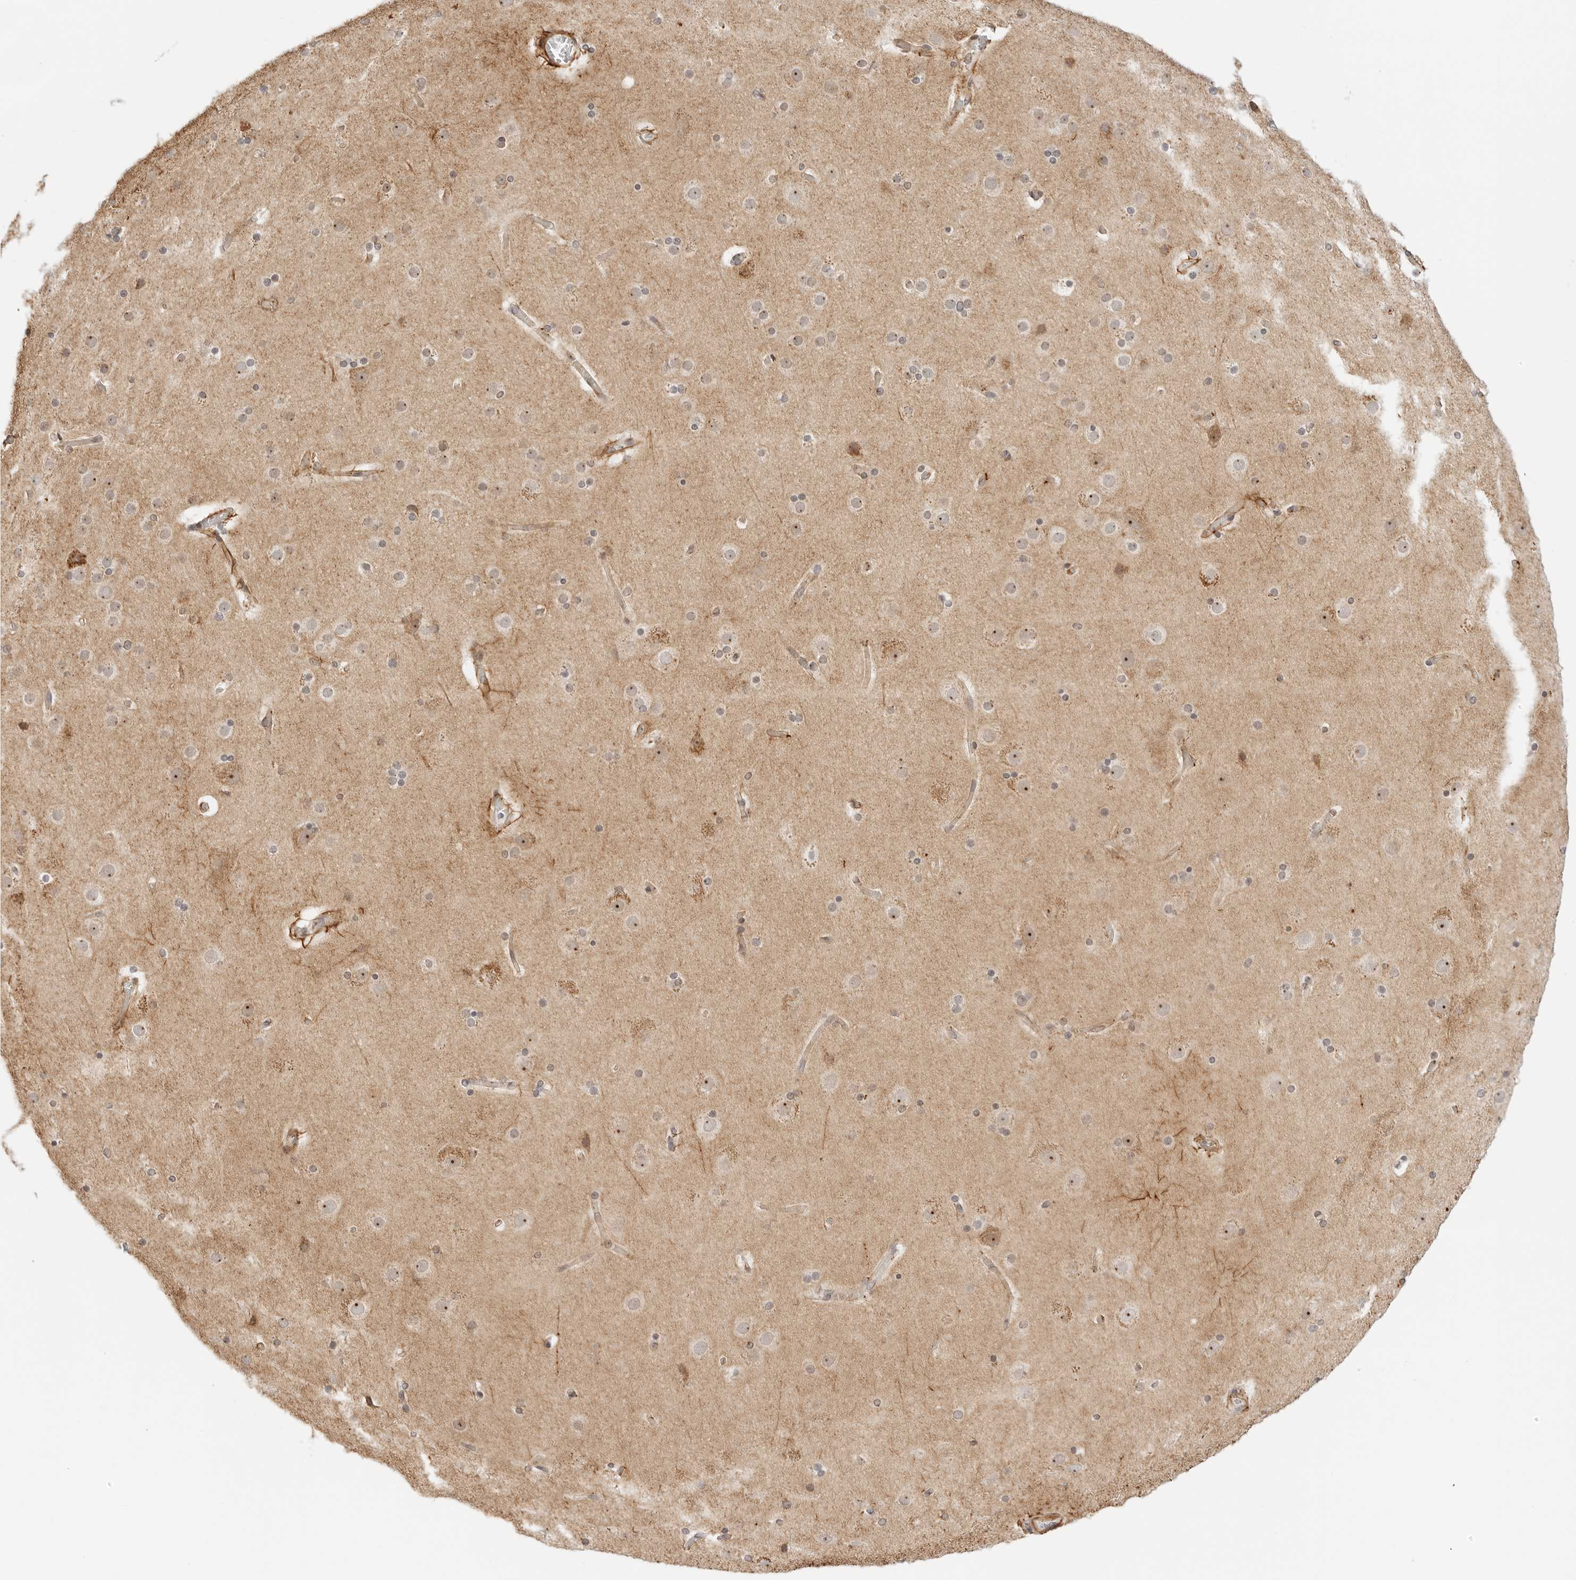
{"staining": {"intensity": "weak", "quantity": ">75%", "location": "cytoplasmic/membranous"}, "tissue": "cerebral cortex", "cell_type": "Endothelial cells", "image_type": "normal", "snomed": [{"axis": "morphology", "description": "Normal tissue, NOS"}, {"axis": "topography", "description": "Cerebral cortex"}], "caption": "Cerebral cortex stained with DAB IHC exhibits low levels of weak cytoplasmic/membranous expression in about >75% of endothelial cells. (brown staining indicates protein expression, while blue staining denotes nuclei).", "gene": "GORAB", "patient": {"sex": "male", "age": 57}}